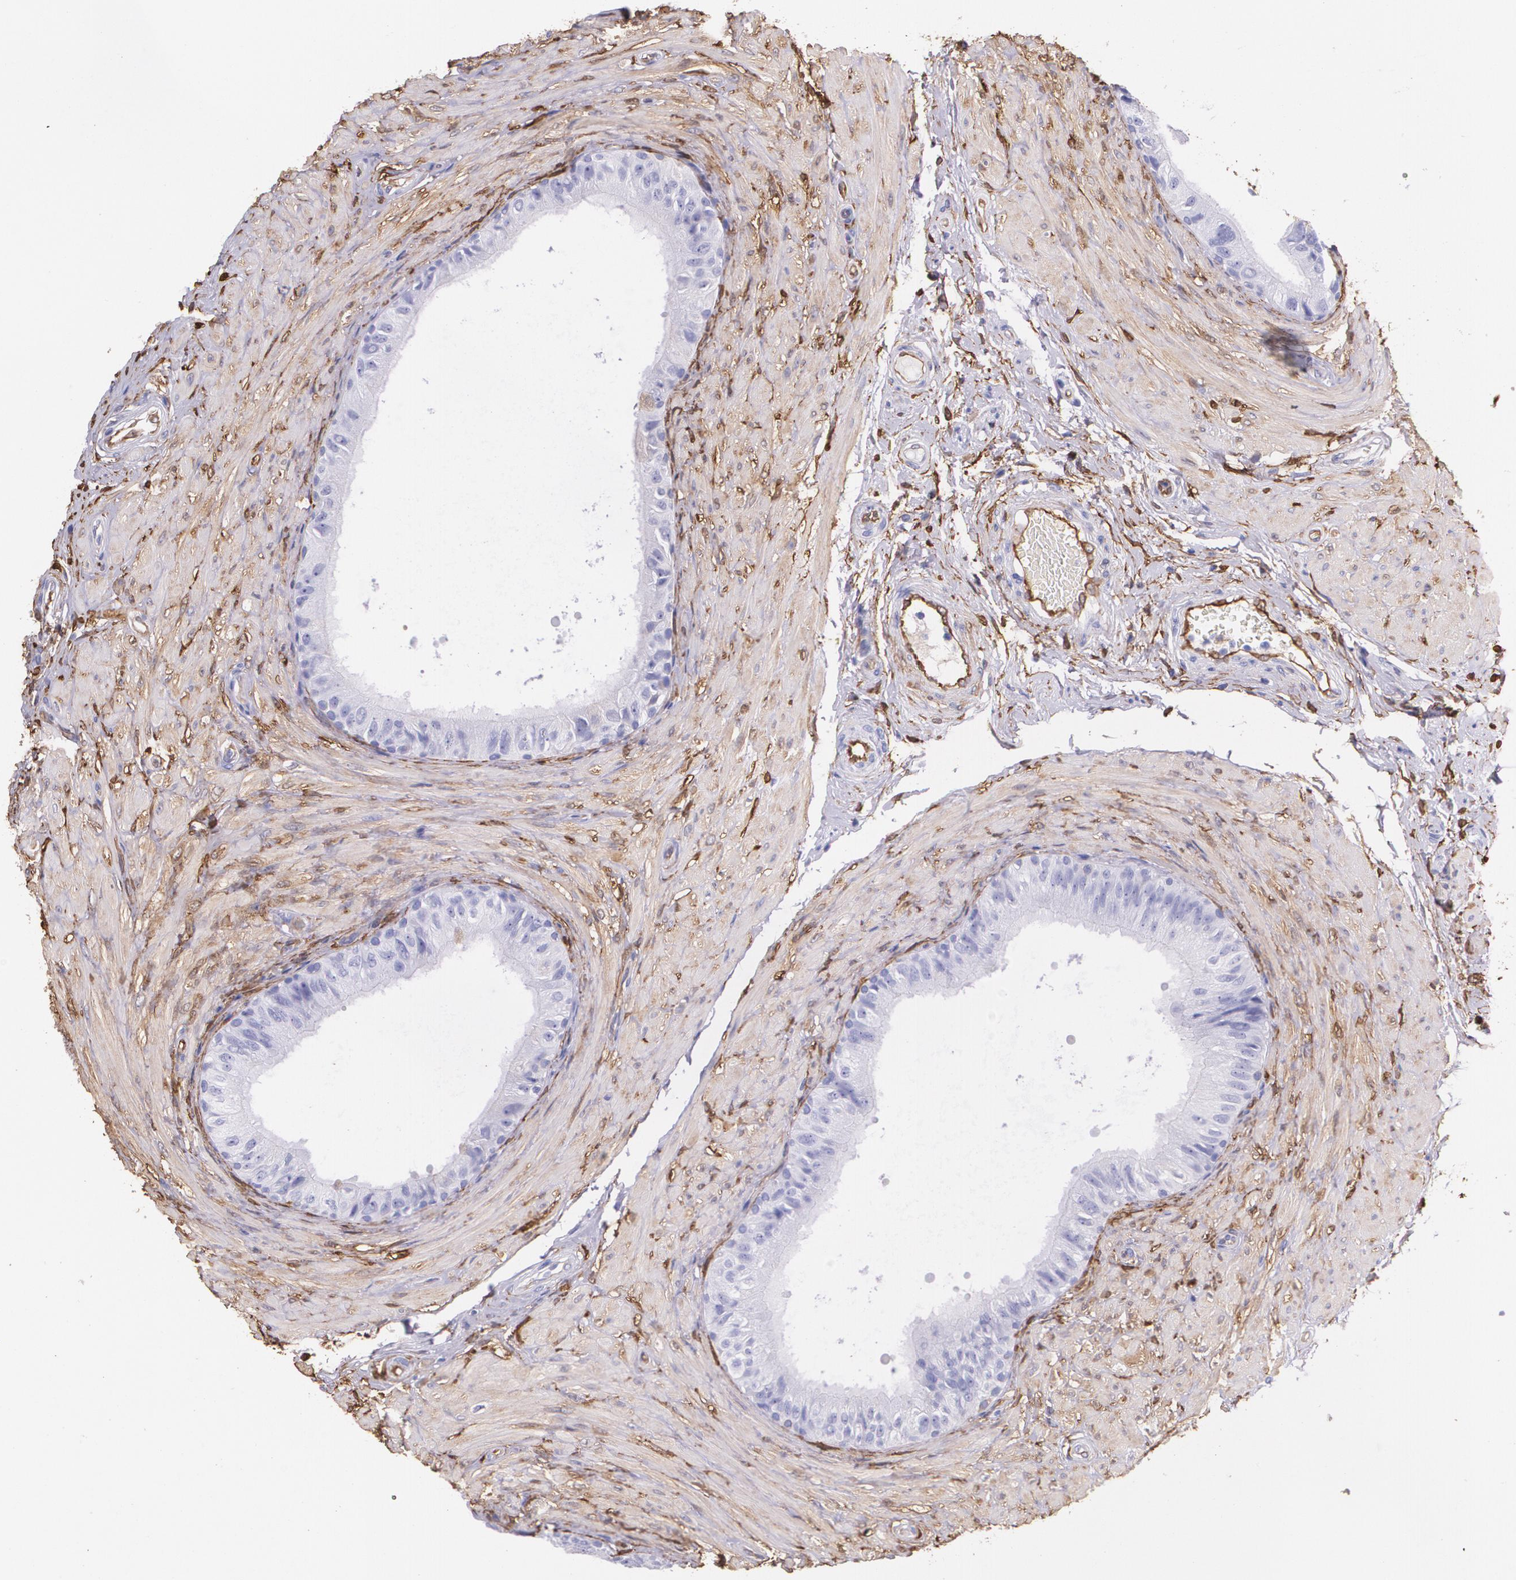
{"staining": {"intensity": "negative", "quantity": "none", "location": "none"}, "tissue": "epididymis", "cell_type": "Glandular cells", "image_type": "normal", "snomed": [{"axis": "morphology", "description": "Normal tissue, NOS"}, {"axis": "topography", "description": "Epididymis"}], "caption": "An immunohistochemistry (IHC) image of unremarkable epididymis is shown. There is no staining in glandular cells of epididymis. (DAB immunohistochemistry (IHC), high magnification).", "gene": "MMP2", "patient": {"sex": "male", "age": 68}}